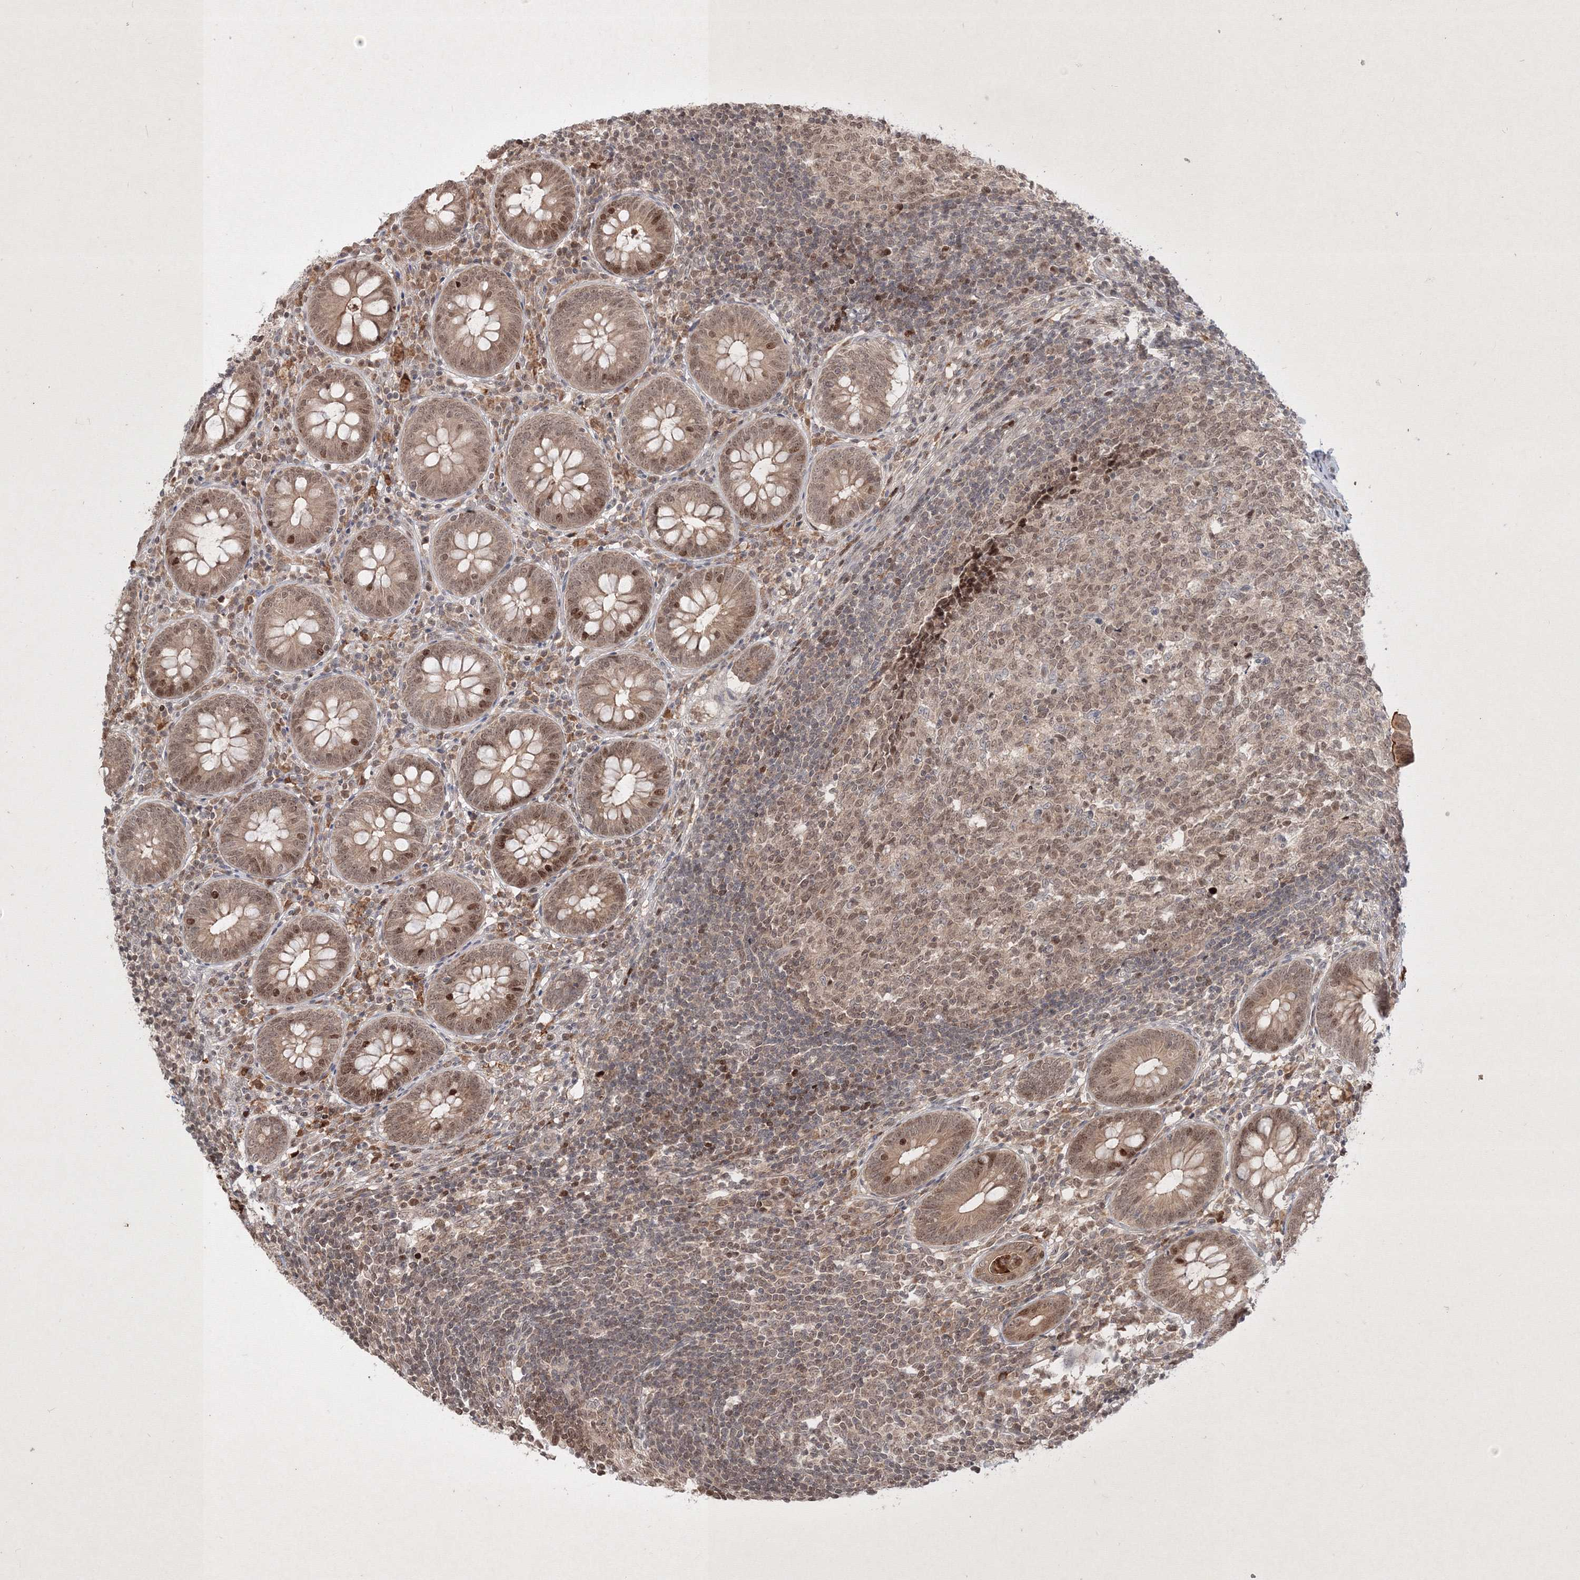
{"staining": {"intensity": "moderate", "quantity": ">75%", "location": "cytoplasmic/membranous,nuclear"}, "tissue": "appendix", "cell_type": "Glandular cells", "image_type": "normal", "snomed": [{"axis": "morphology", "description": "Normal tissue, NOS"}, {"axis": "topography", "description": "Appendix"}], "caption": "High-power microscopy captured an immunohistochemistry photomicrograph of unremarkable appendix, revealing moderate cytoplasmic/membranous,nuclear expression in approximately >75% of glandular cells.", "gene": "TAB1", "patient": {"sex": "female", "age": 54}}